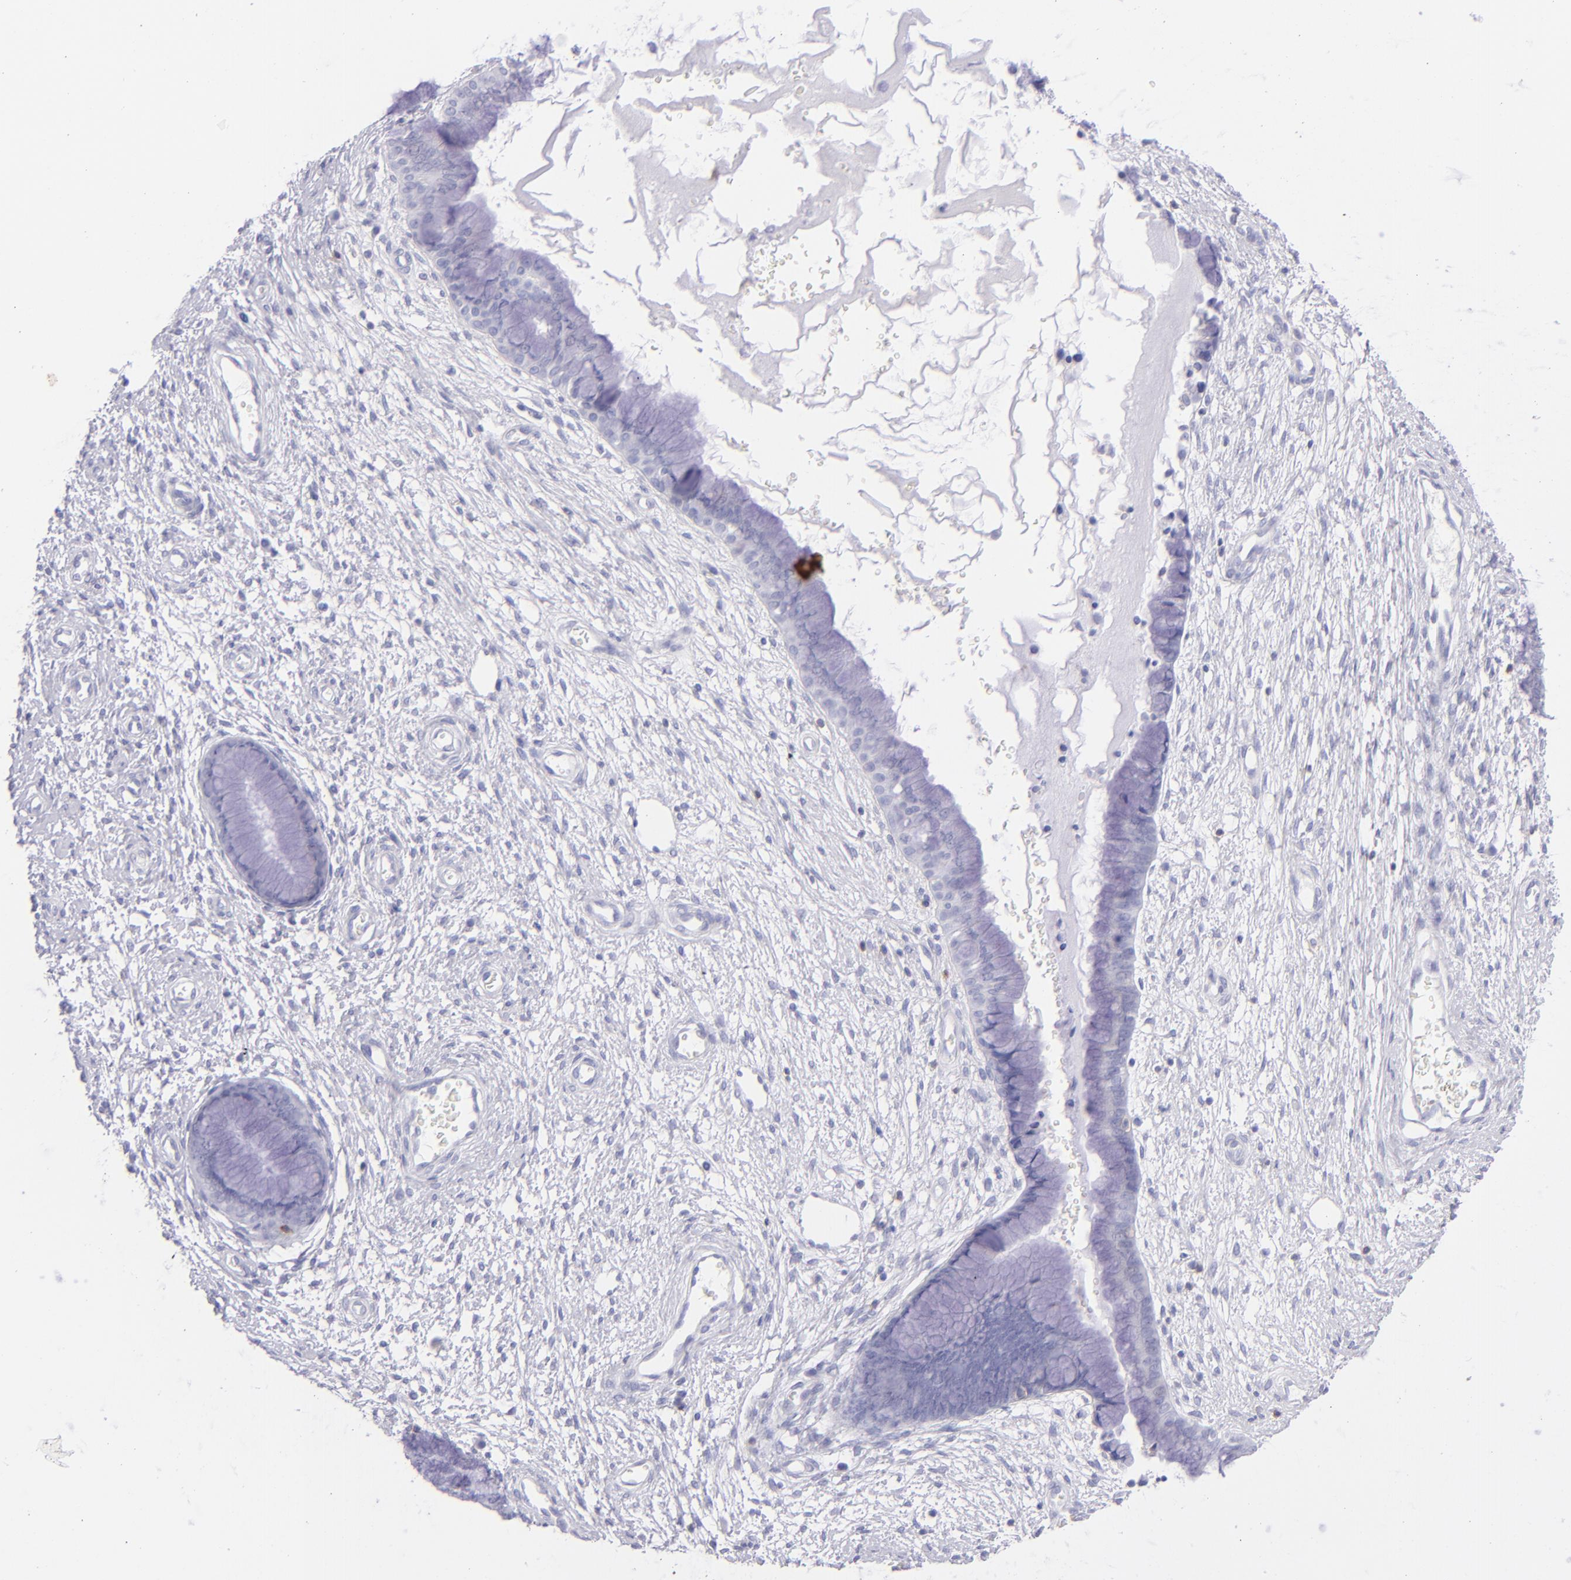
{"staining": {"intensity": "negative", "quantity": "none", "location": "none"}, "tissue": "cervix", "cell_type": "Glandular cells", "image_type": "normal", "snomed": [{"axis": "morphology", "description": "Normal tissue, NOS"}, {"axis": "topography", "description": "Cervix"}], "caption": "This is an immunohistochemistry (IHC) histopathology image of normal human cervix. There is no positivity in glandular cells.", "gene": "CD69", "patient": {"sex": "female", "age": 55}}